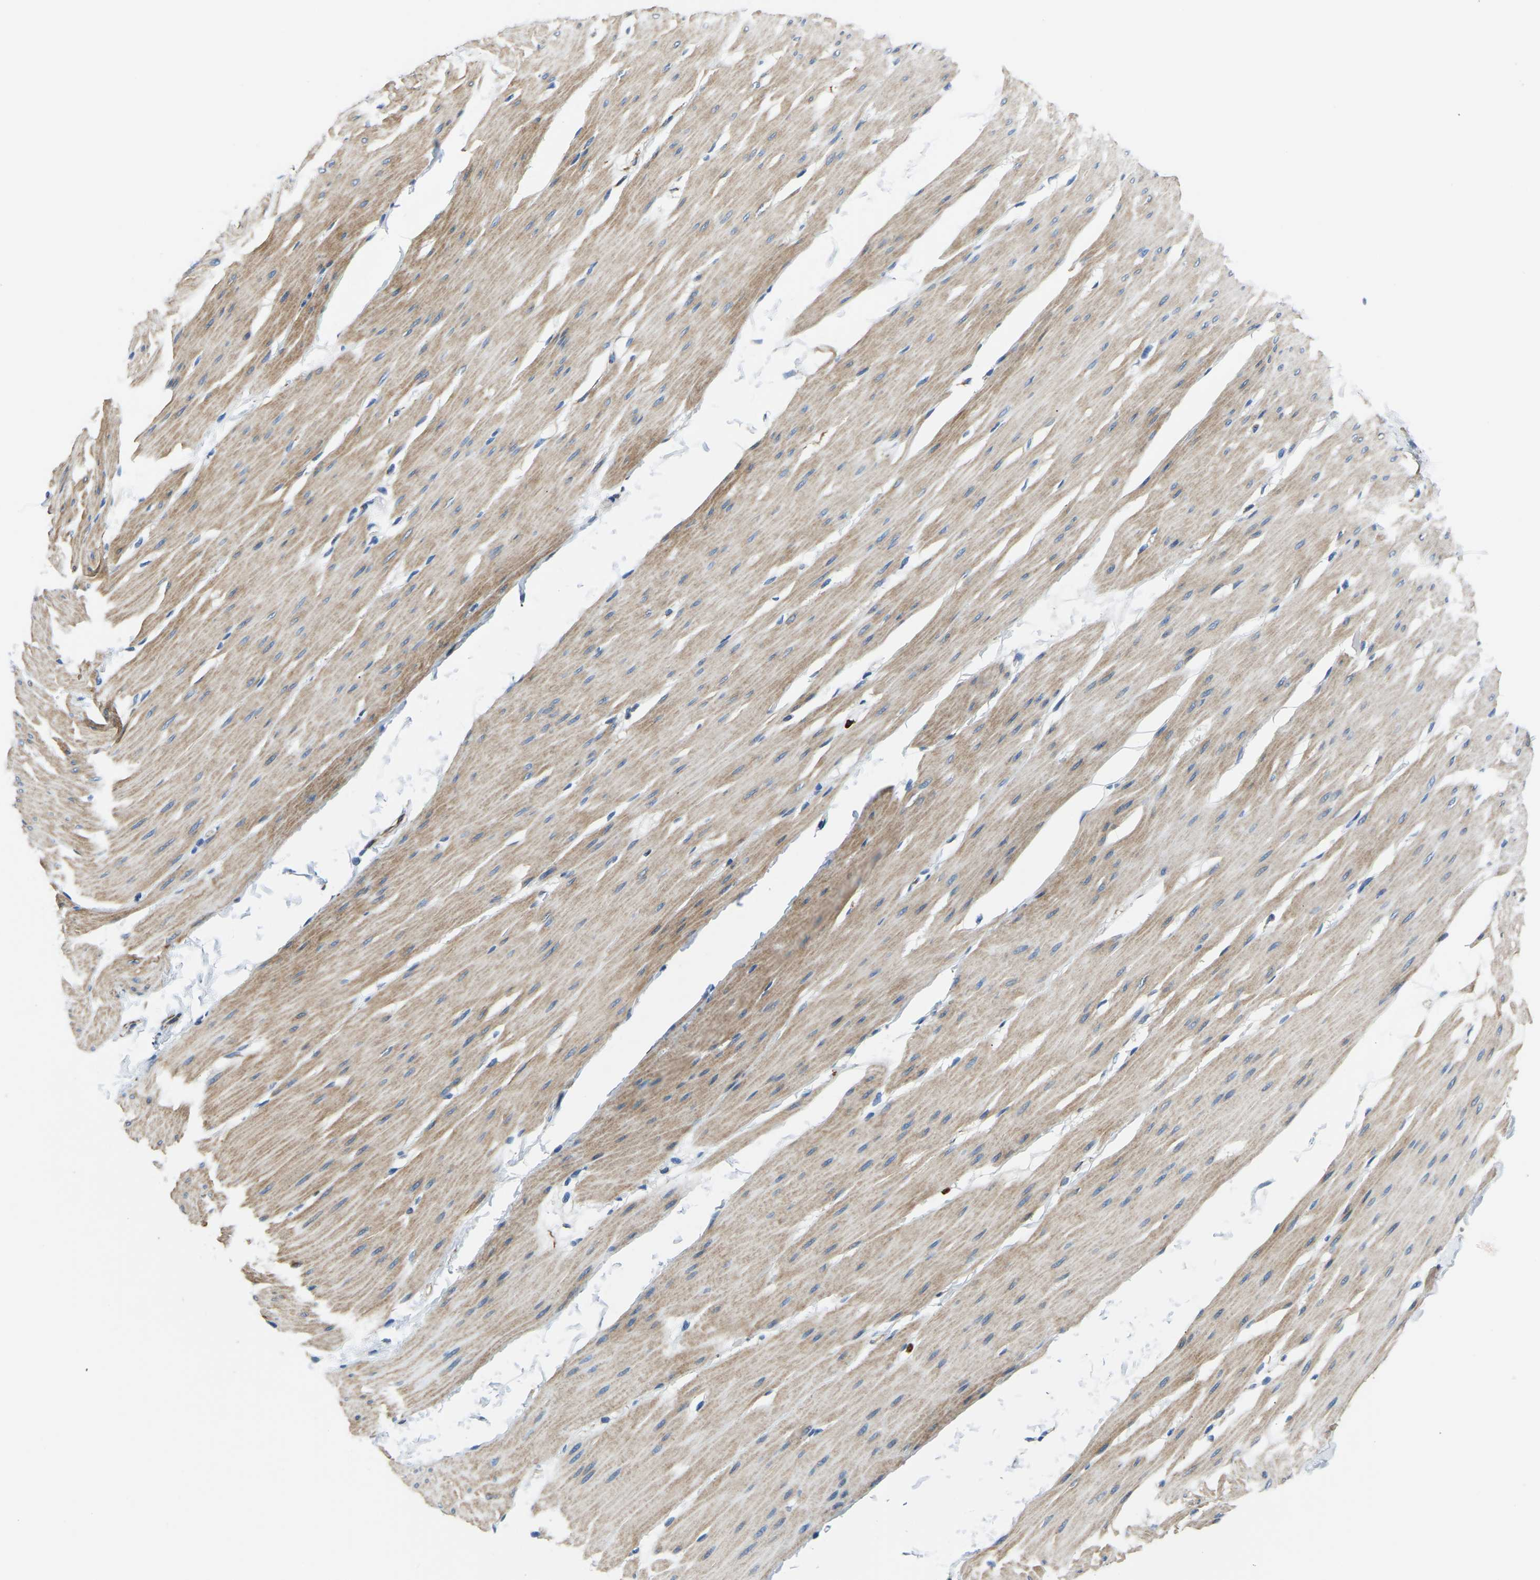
{"staining": {"intensity": "weak", "quantity": "25%-75%", "location": "cytoplasmic/membranous"}, "tissue": "smooth muscle", "cell_type": "Smooth muscle cells", "image_type": "normal", "snomed": [{"axis": "morphology", "description": "Normal tissue, NOS"}, {"axis": "topography", "description": "Smooth muscle"}, {"axis": "topography", "description": "Colon"}], "caption": "Protein staining by immunohistochemistry (IHC) exhibits weak cytoplasmic/membranous positivity in approximately 25%-75% of smooth muscle cells in normal smooth muscle. The staining was performed using DAB (3,3'-diaminobenzidine), with brown indicating positive protein expression. Nuclei are stained blue with hematoxylin.", "gene": "MS4A3", "patient": {"sex": "male", "age": 67}}